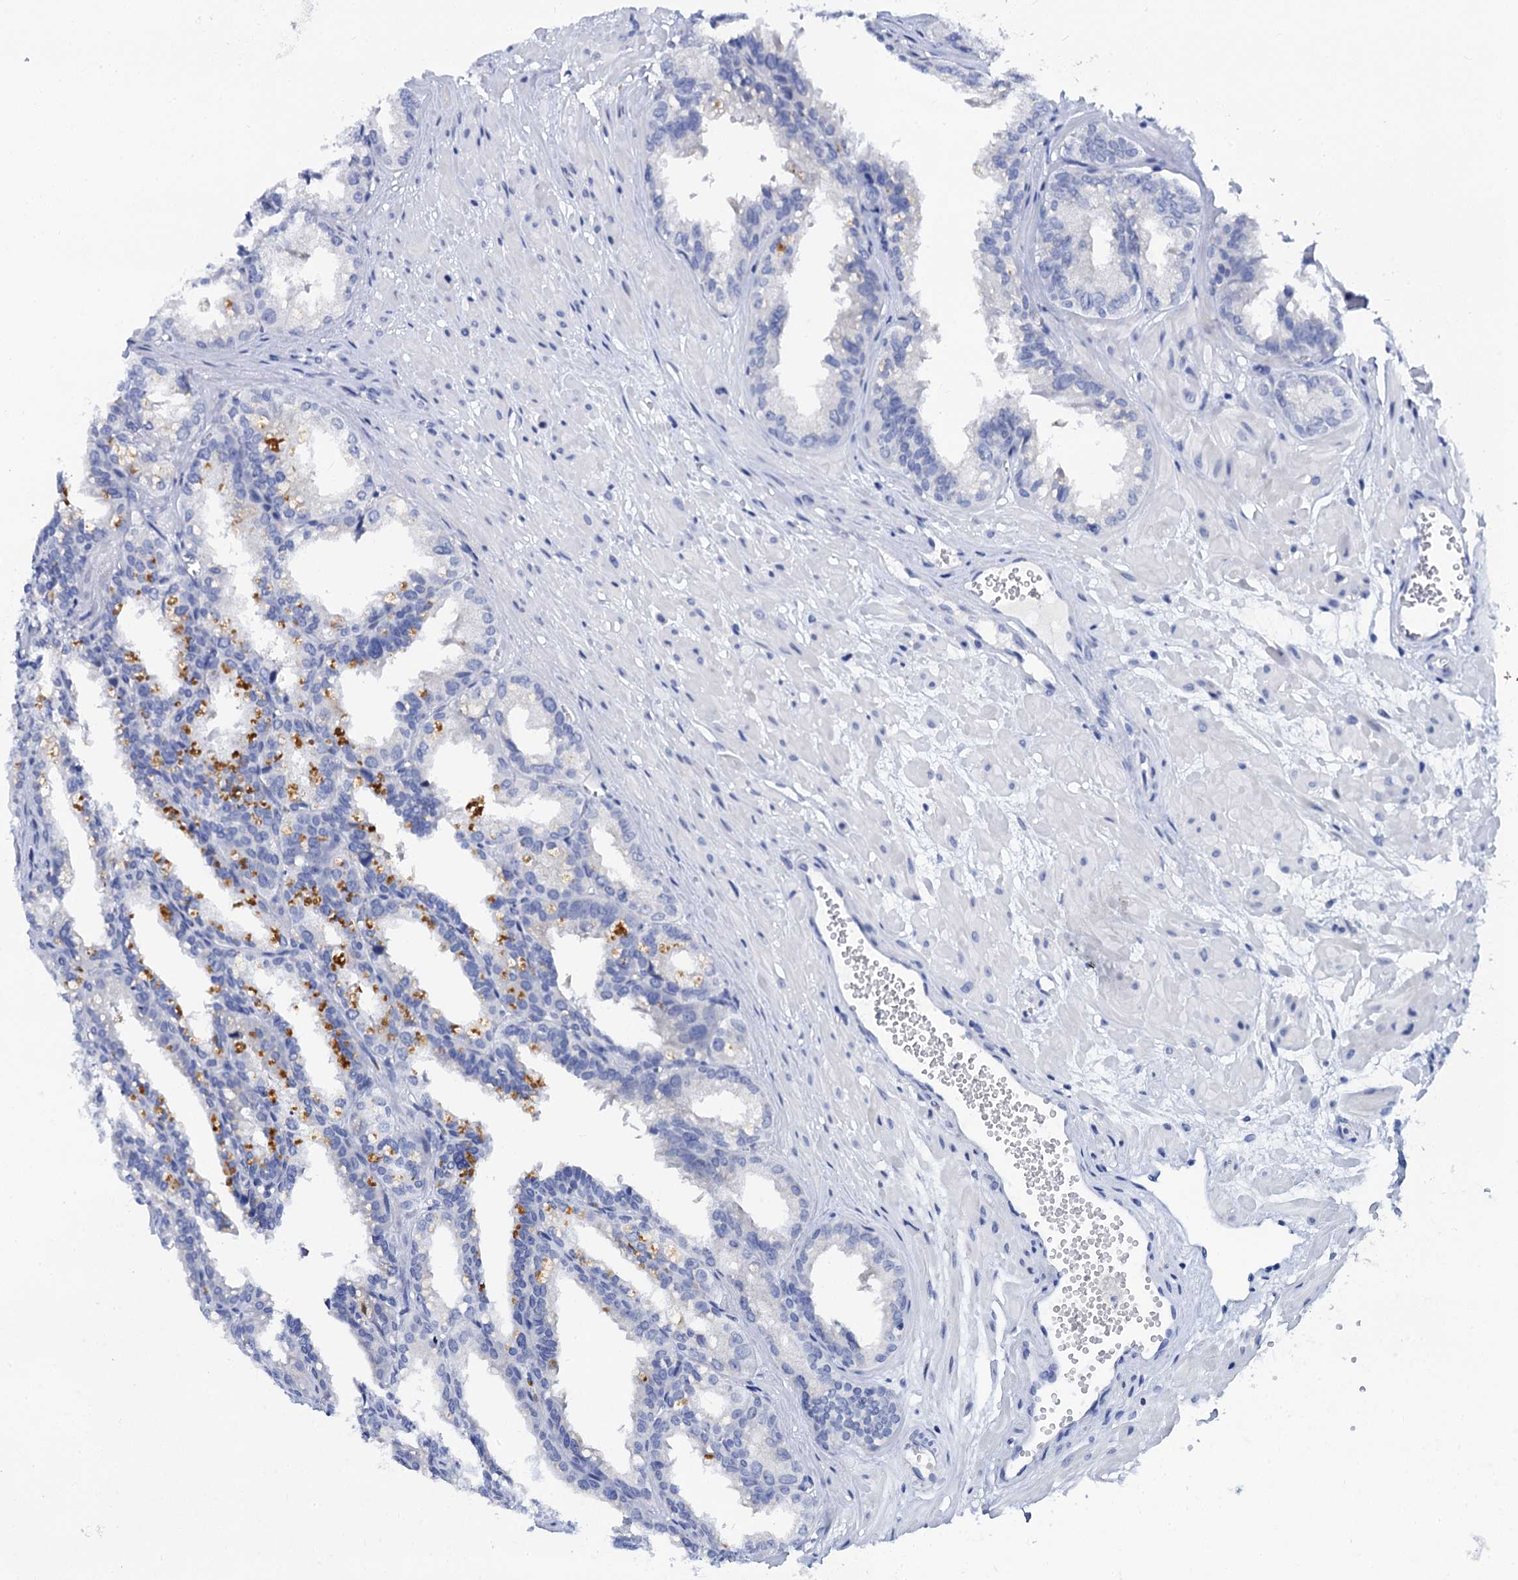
{"staining": {"intensity": "negative", "quantity": "none", "location": "none"}, "tissue": "seminal vesicle", "cell_type": "Glandular cells", "image_type": "normal", "snomed": [{"axis": "morphology", "description": "Normal tissue, NOS"}, {"axis": "topography", "description": "Prostate"}, {"axis": "topography", "description": "Seminal veicle"}], "caption": "Immunohistochemistry (IHC) photomicrograph of unremarkable seminal vesicle stained for a protein (brown), which displays no expression in glandular cells. The staining is performed using DAB brown chromogen with nuclei counter-stained in using hematoxylin.", "gene": "LYPD3", "patient": {"sex": "male", "age": 51}}